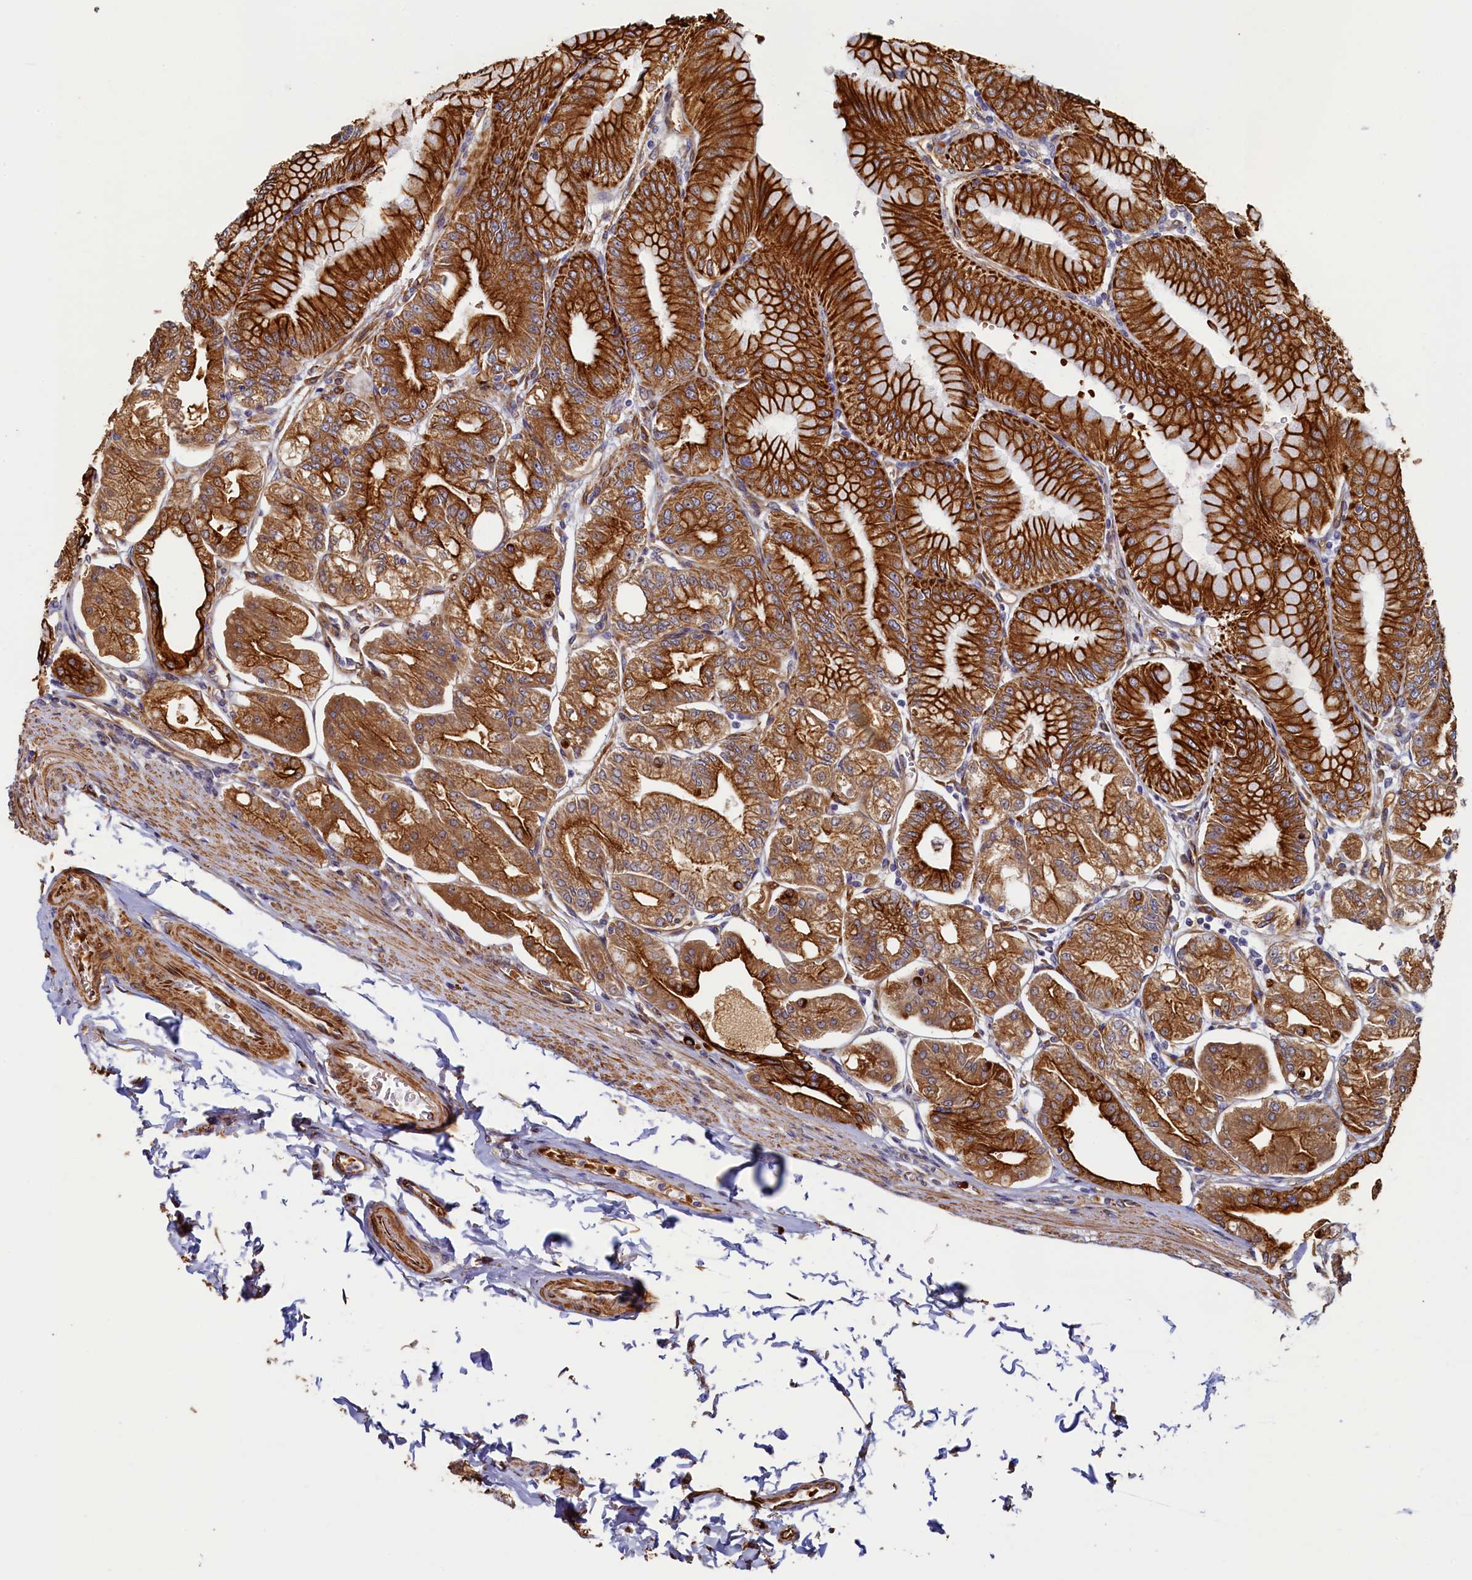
{"staining": {"intensity": "strong", "quantity": ">75%", "location": "cytoplasmic/membranous"}, "tissue": "stomach", "cell_type": "Glandular cells", "image_type": "normal", "snomed": [{"axis": "morphology", "description": "Normal tissue, NOS"}, {"axis": "topography", "description": "Stomach, lower"}], "caption": "Brown immunohistochemical staining in unremarkable stomach exhibits strong cytoplasmic/membranous expression in approximately >75% of glandular cells.", "gene": "LRRC57", "patient": {"sex": "male", "age": 71}}